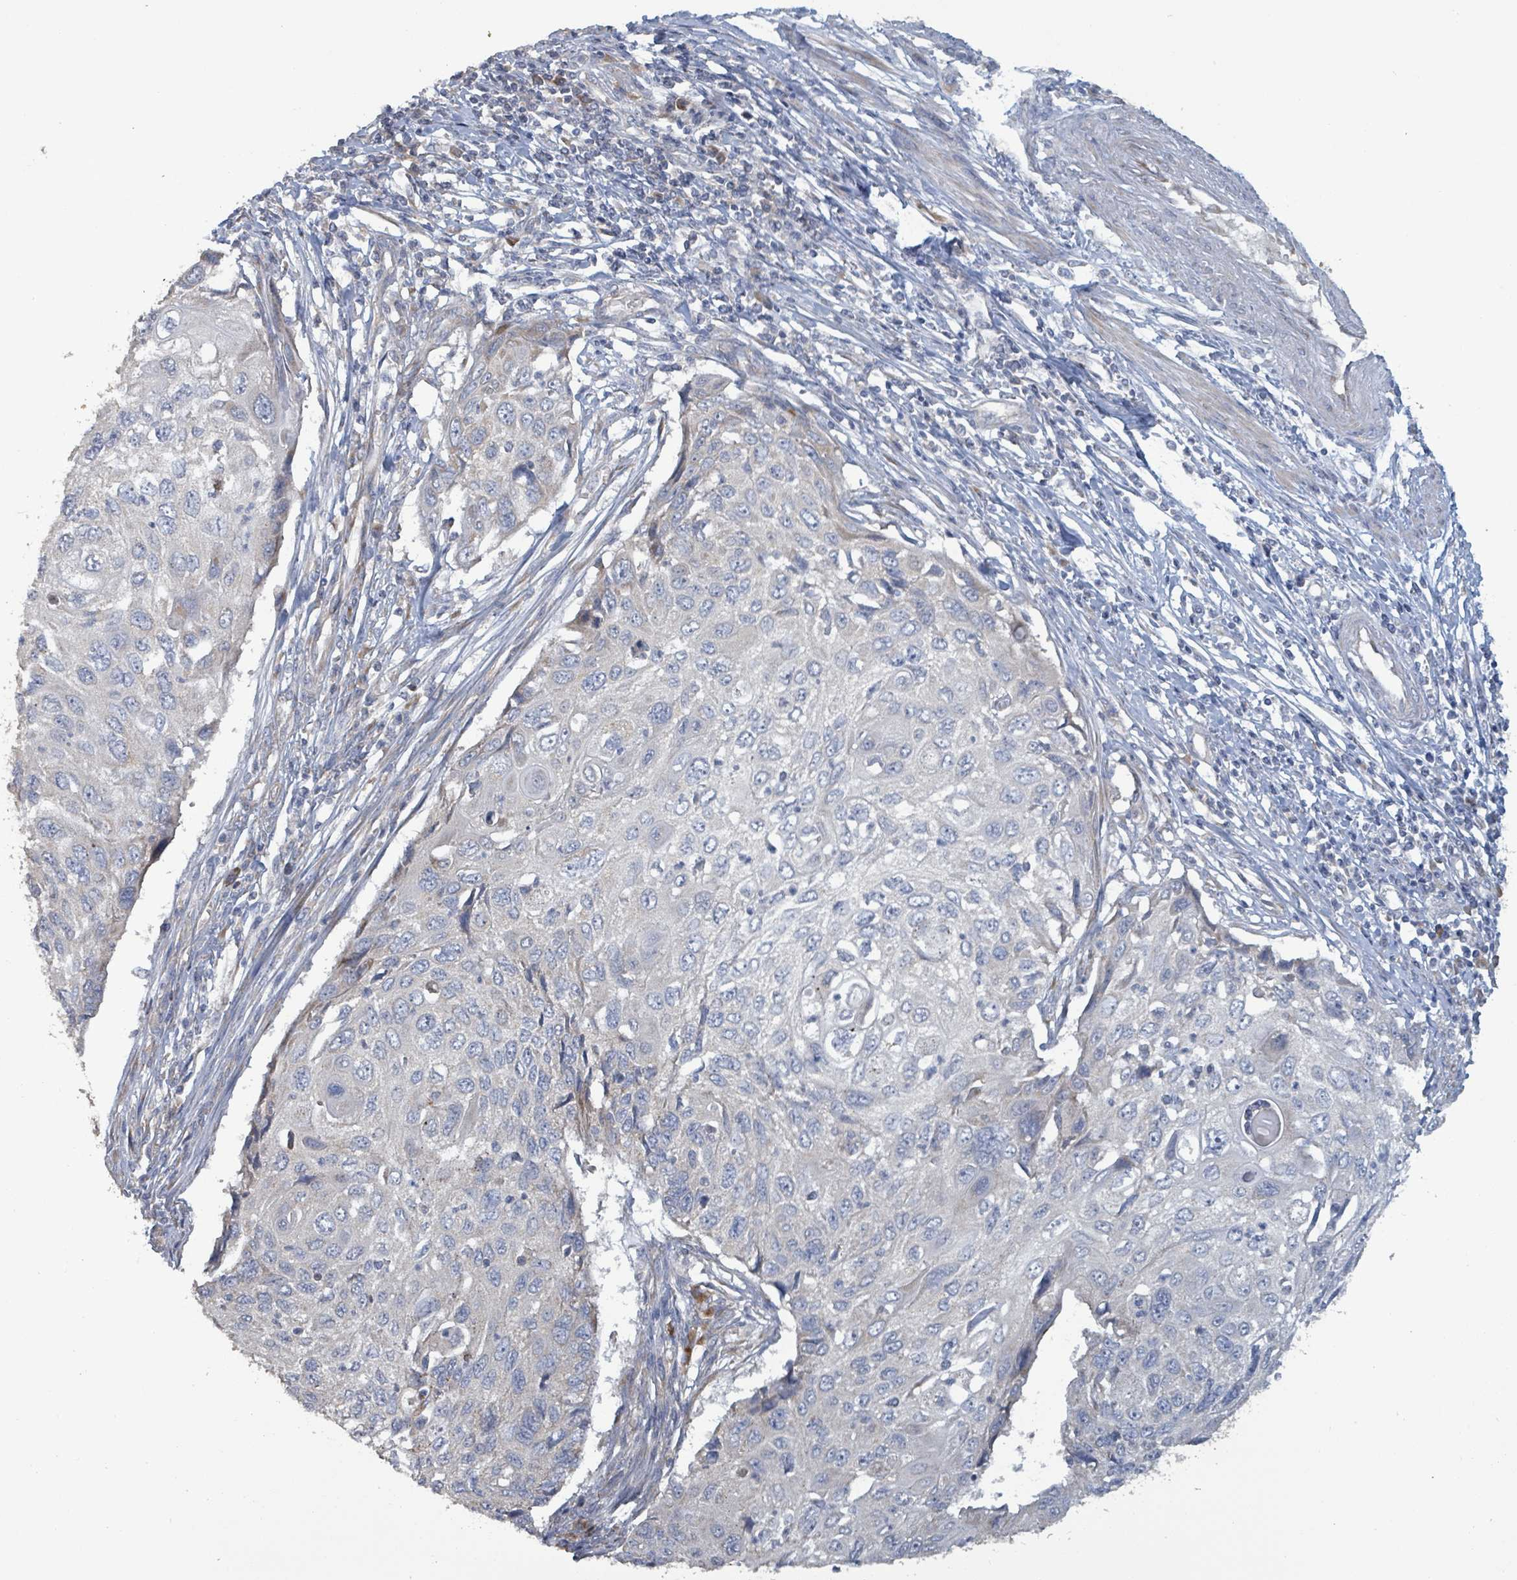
{"staining": {"intensity": "weak", "quantity": "<25%", "location": "cytoplasmic/membranous"}, "tissue": "cervical cancer", "cell_type": "Tumor cells", "image_type": "cancer", "snomed": [{"axis": "morphology", "description": "Squamous cell carcinoma, NOS"}, {"axis": "topography", "description": "Cervix"}], "caption": "Cervical cancer (squamous cell carcinoma) was stained to show a protein in brown. There is no significant positivity in tumor cells.", "gene": "RPL32", "patient": {"sex": "female", "age": 70}}